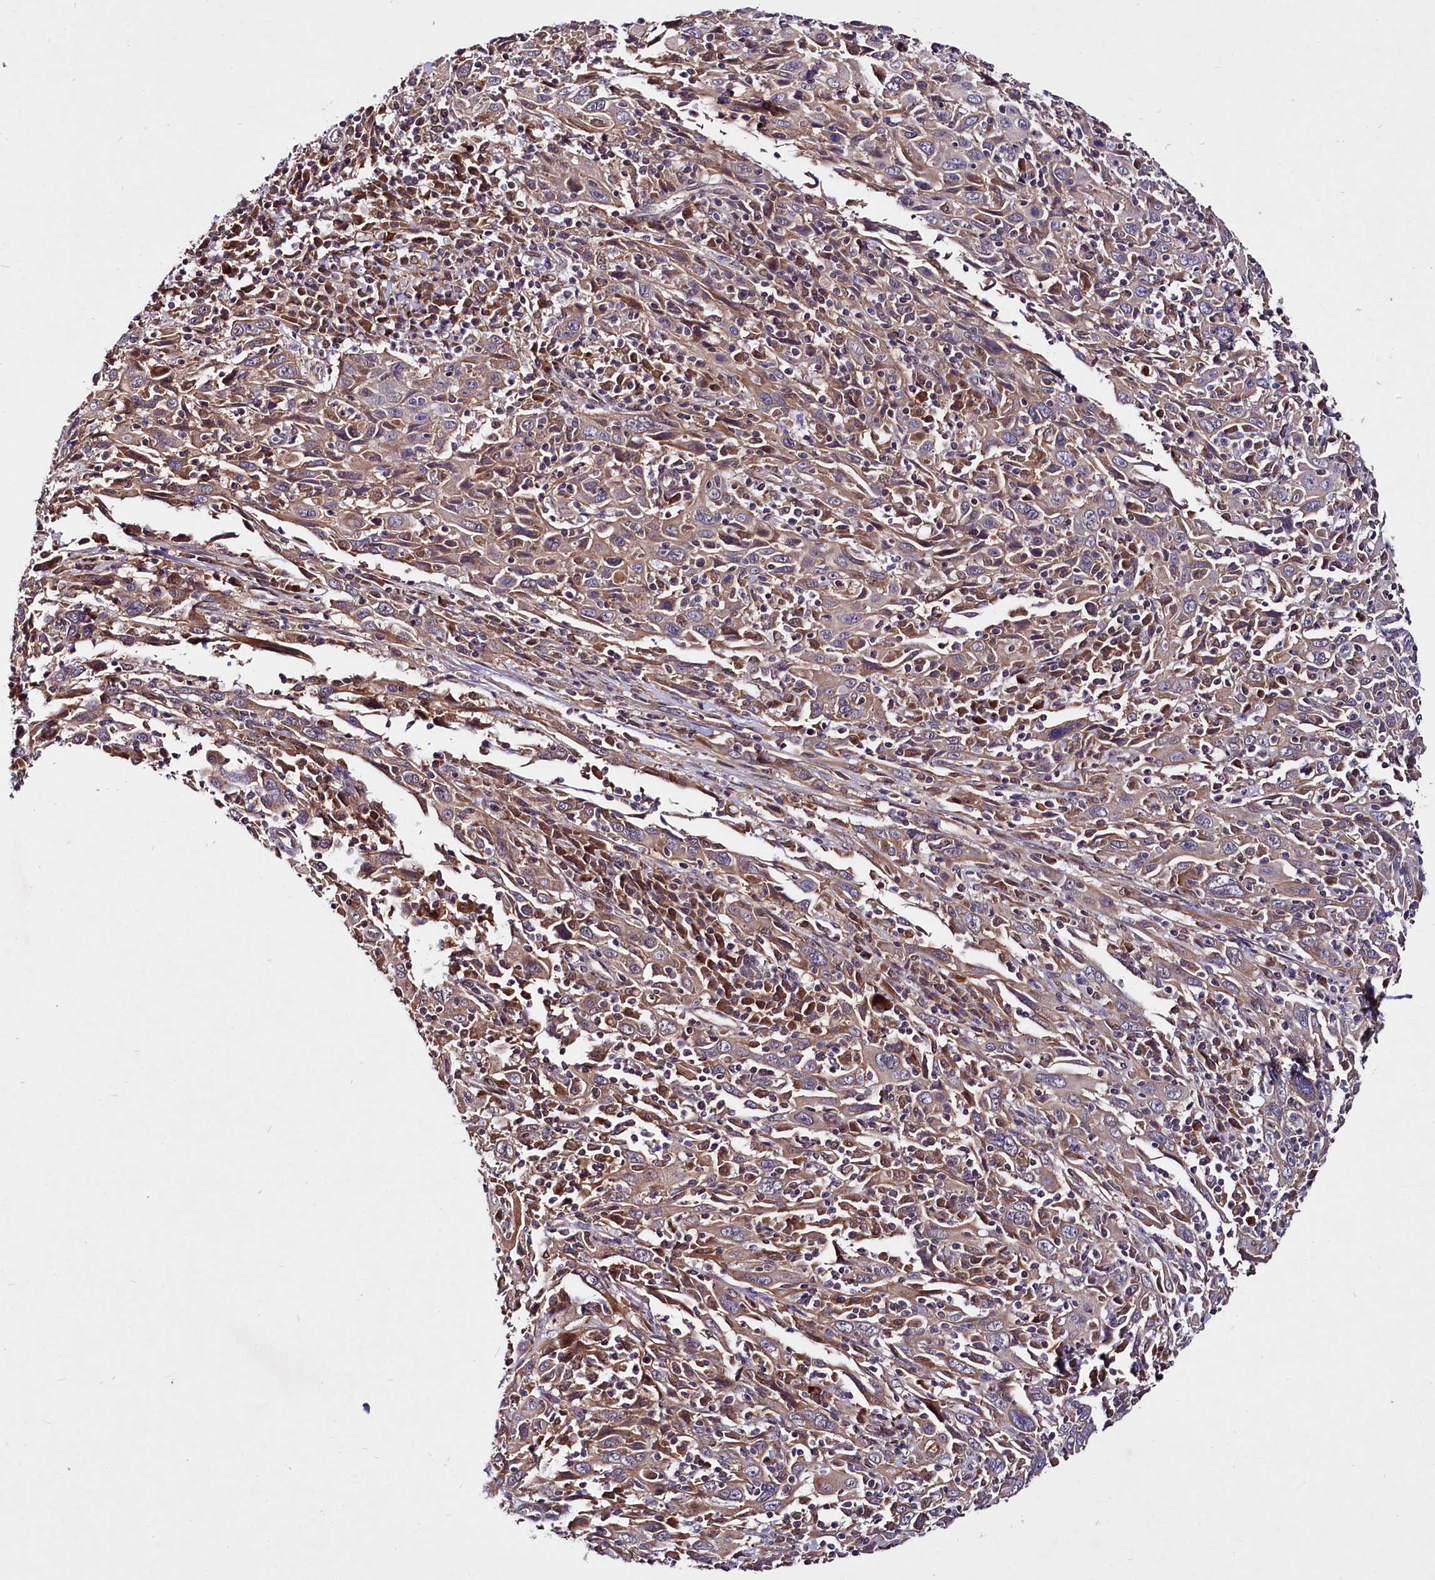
{"staining": {"intensity": "weak", "quantity": ">75%", "location": "cytoplasmic/membranous"}, "tissue": "cervical cancer", "cell_type": "Tumor cells", "image_type": "cancer", "snomed": [{"axis": "morphology", "description": "Squamous cell carcinoma, NOS"}, {"axis": "topography", "description": "Cervix"}], "caption": "Cervical squamous cell carcinoma stained with a brown dye shows weak cytoplasmic/membranous positive positivity in about >75% of tumor cells.", "gene": "UBE3A", "patient": {"sex": "female", "age": 46}}